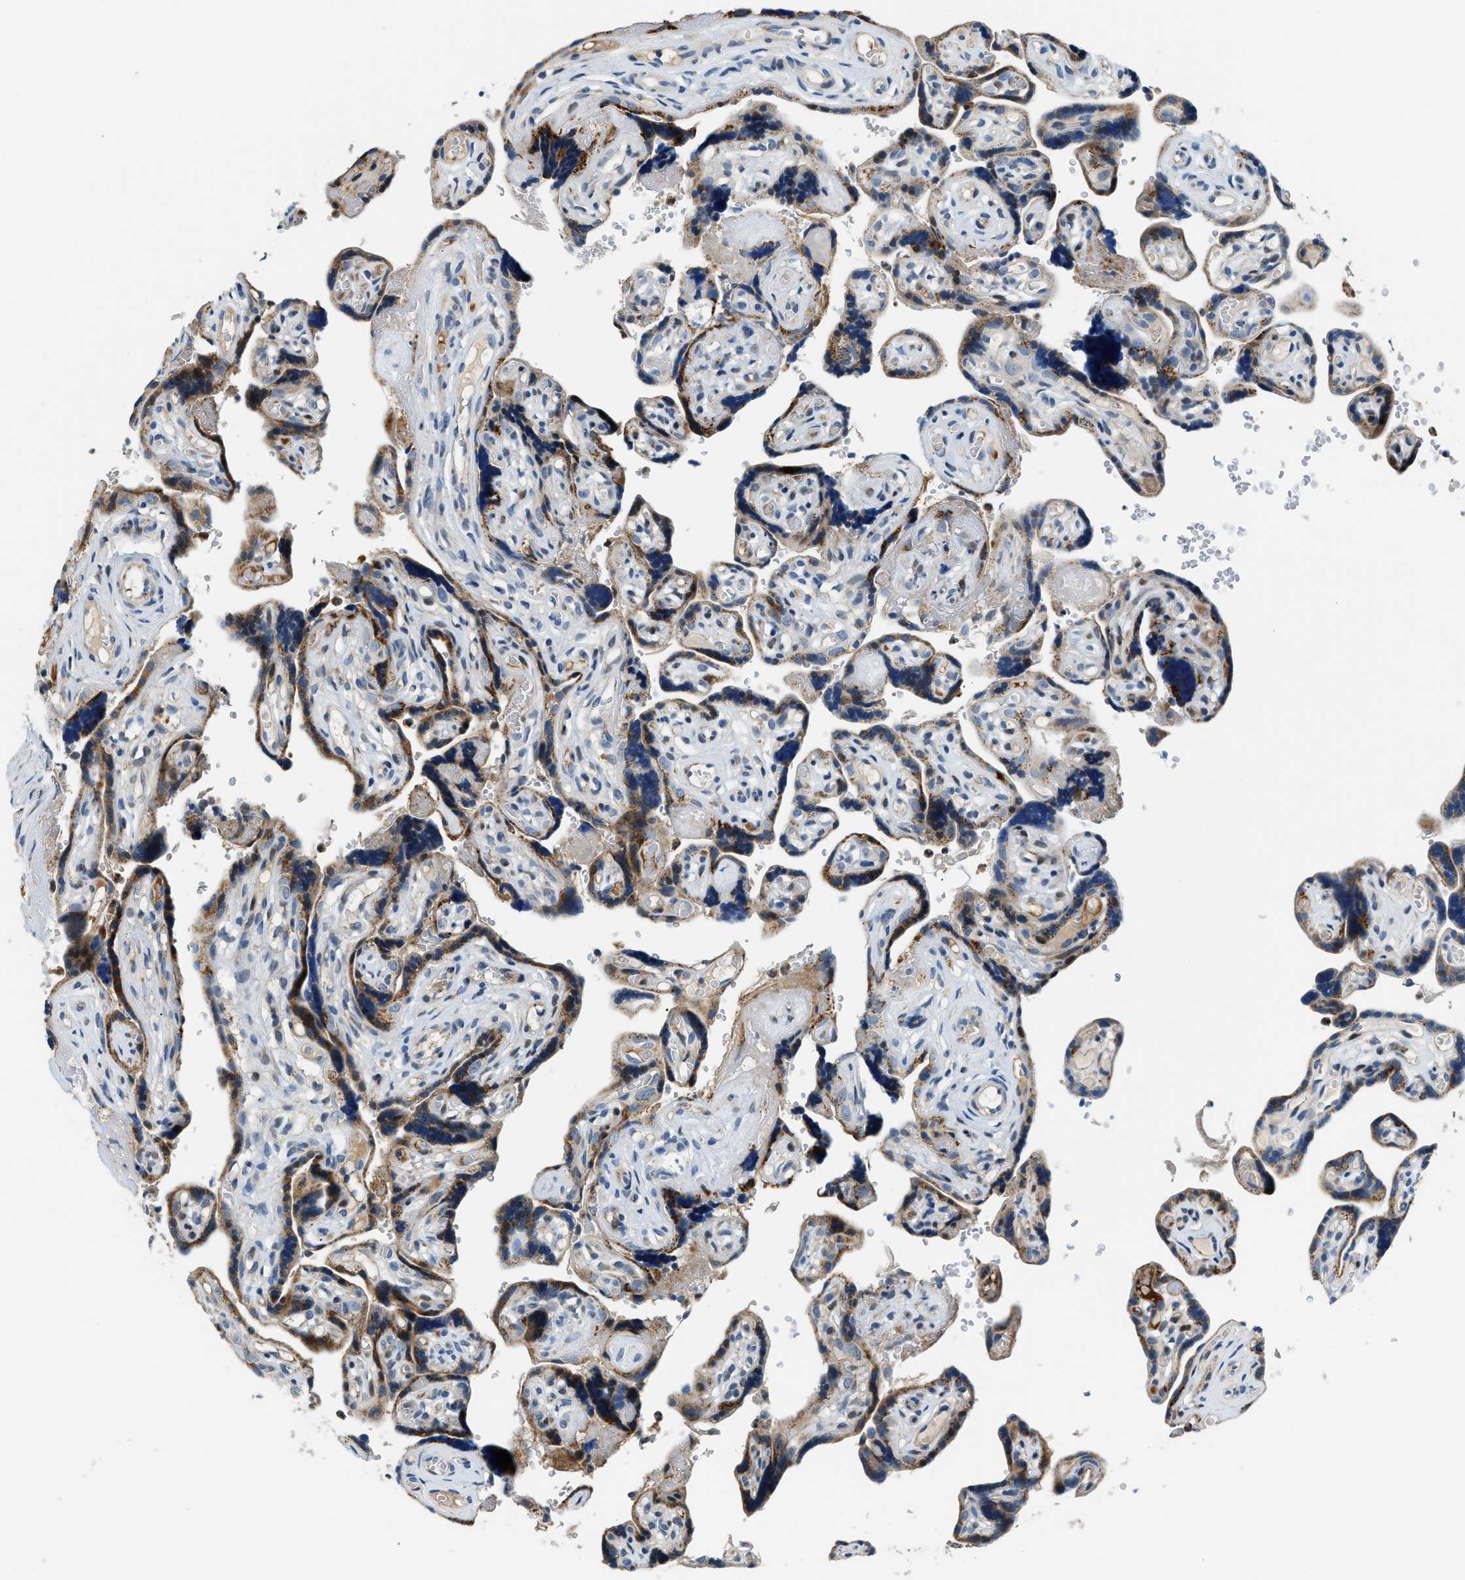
{"staining": {"intensity": "weak", "quantity": ">75%", "location": "cytoplasmic/membranous"}, "tissue": "placenta", "cell_type": "Decidual cells", "image_type": "normal", "snomed": [{"axis": "morphology", "description": "Normal tissue, NOS"}, {"axis": "topography", "description": "Placenta"}], "caption": "This histopathology image displays immunohistochemistry staining of benign placenta, with low weak cytoplasmic/membranous expression in about >75% of decidual cells.", "gene": "FUT8", "patient": {"sex": "female", "age": 30}}